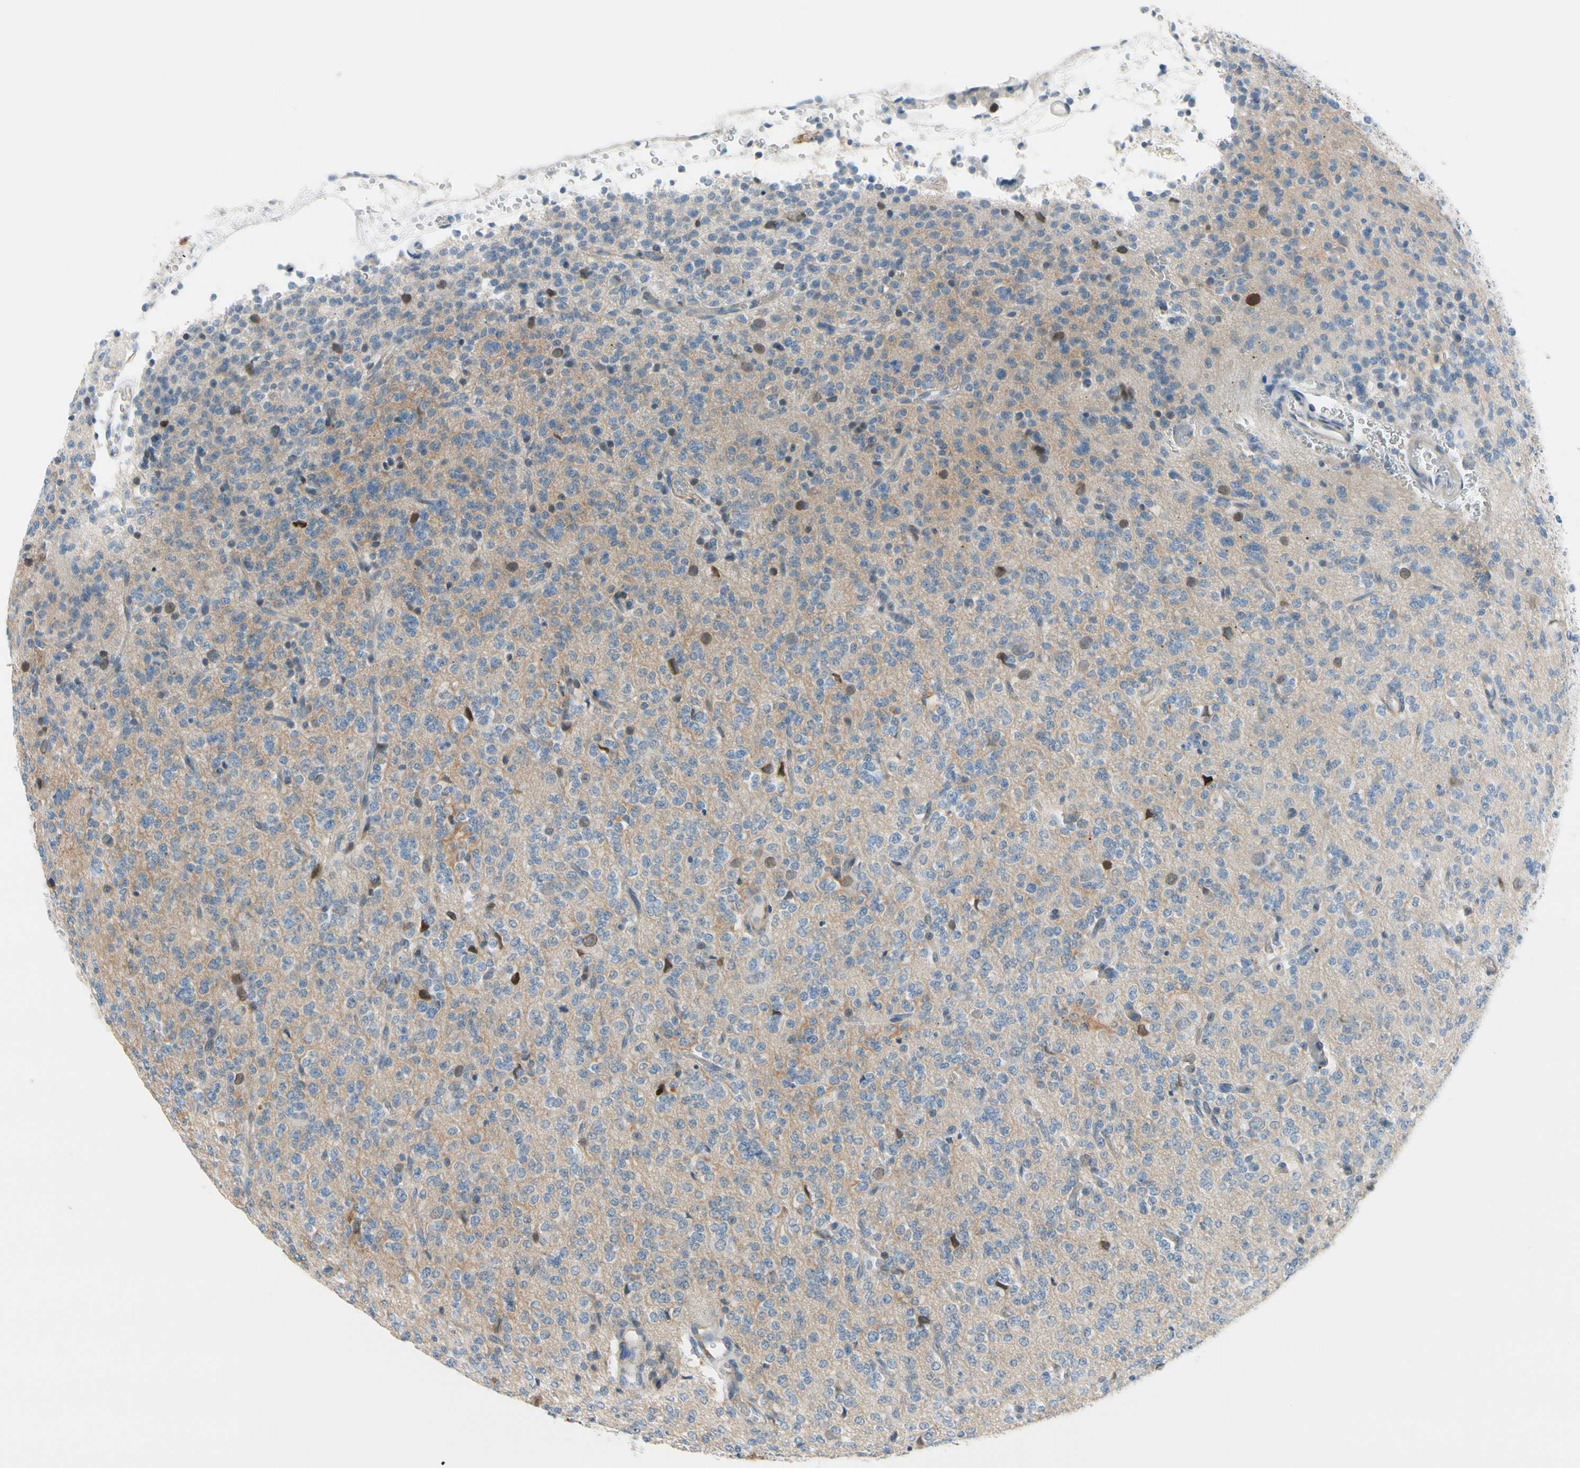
{"staining": {"intensity": "negative", "quantity": "none", "location": "none"}, "tissue": "glioma", "cell_type": "Tumor cells", "image_type": "cancer", "snomed": [{"axis": "morphology", "description": "Glioma, malignant, Low grade"}, {"axis": "topography", "description": "Brain"}], "caption": "Tumor cells show no significant protein positivity in malignant low-grade glioma.", "gene": "FCER2", "patient": {"sex": "male", "age": 38}}